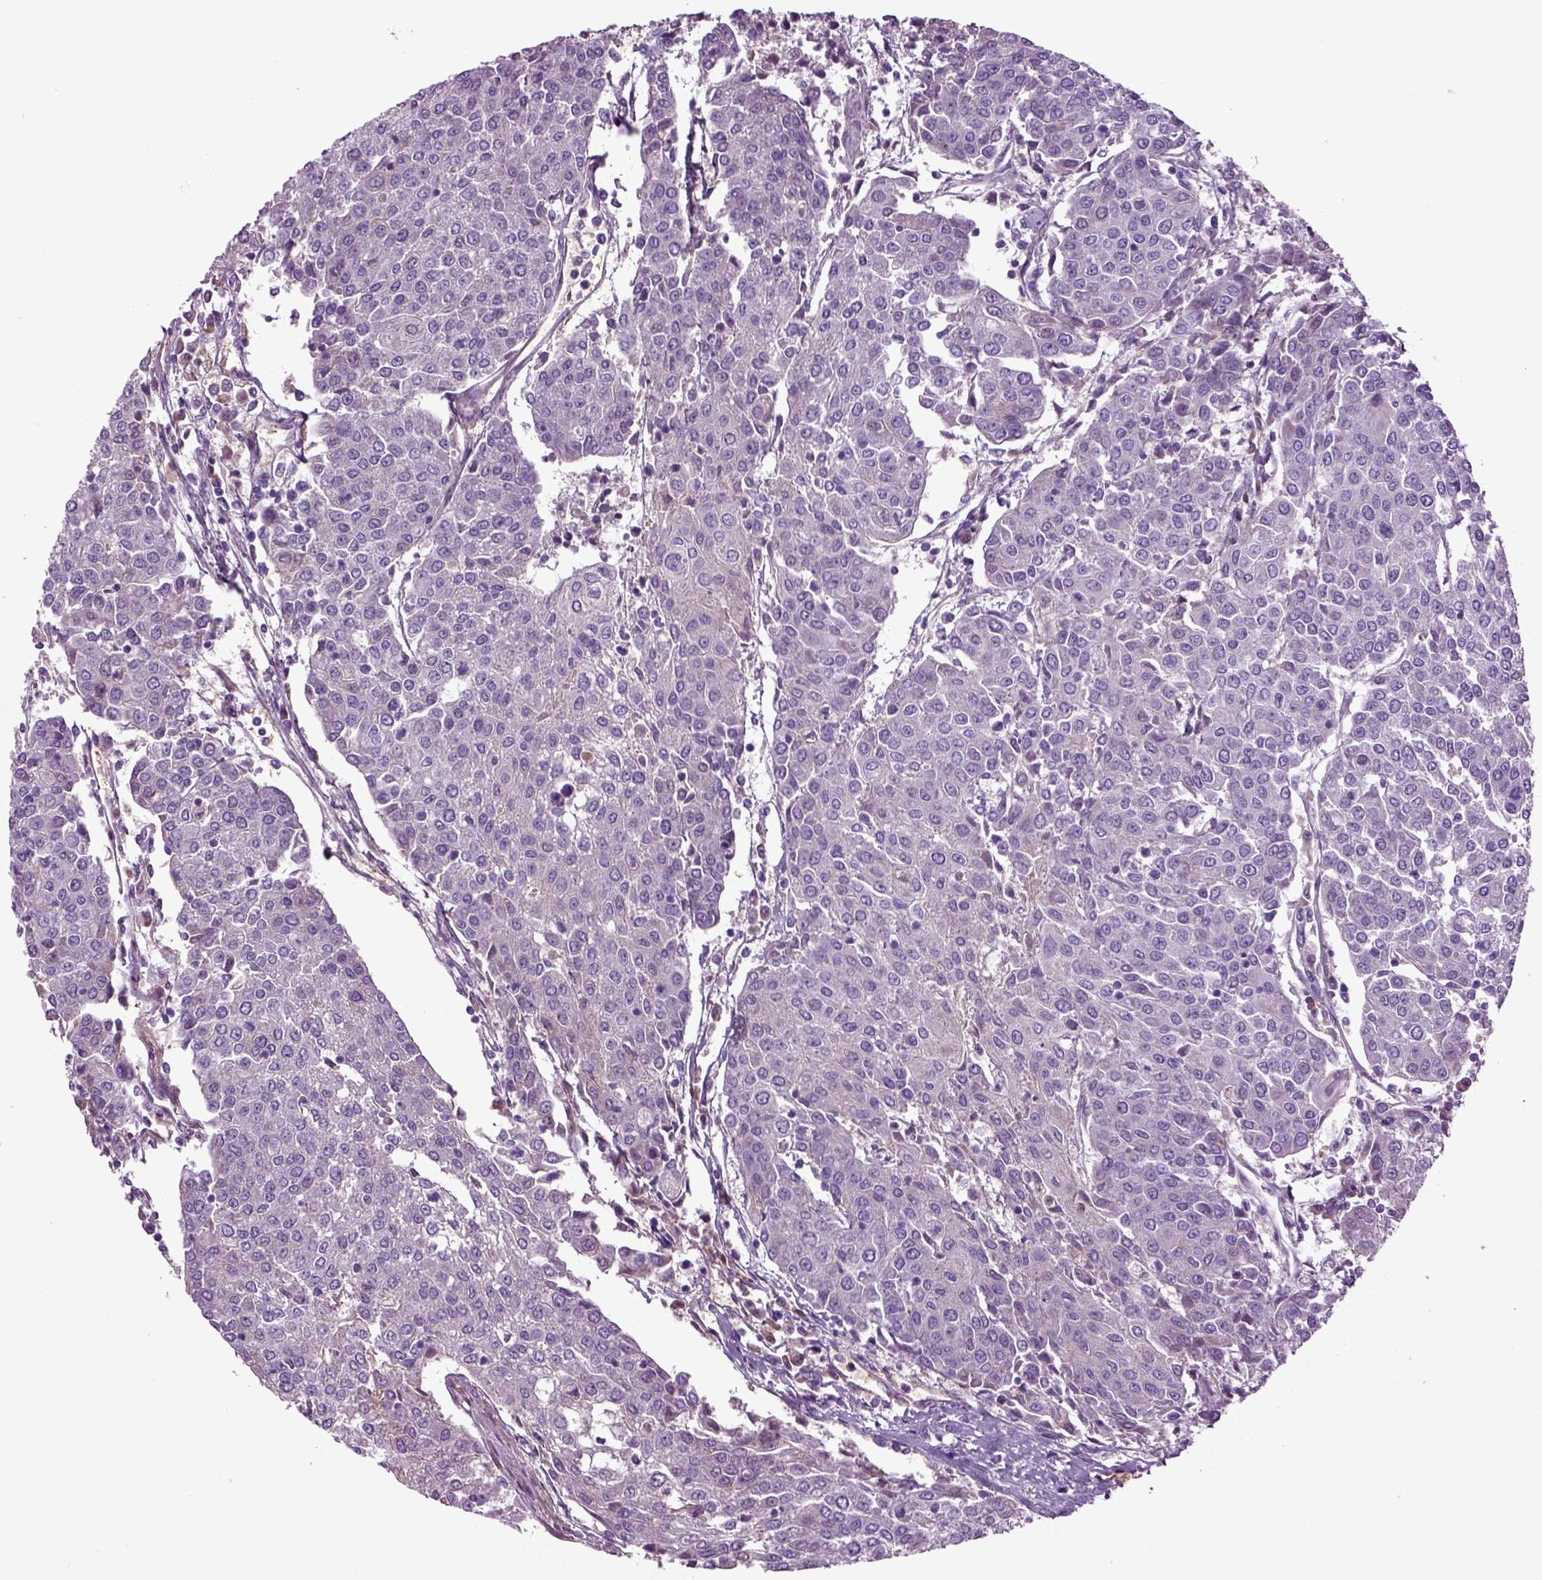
{"staining": {"intensity": "negative", "quantity": "none", "location": "none"}, "tissue": "urothelial cancer", "cell_type": "Tumor cells", "image_type": "cancer", "snomed": [{"axis": "morphology", "description": "Urothelial carcinoma, High grade"}, {"axis": "topography", "description": "Urinary bladder"}], "caption": "This is a histopathology image of immunohistochemistry staining of urothelial cancer, which shows no expression in tumor cells.", "gene": "SPON1", "patient": {"sex": "female", "age": 85}}